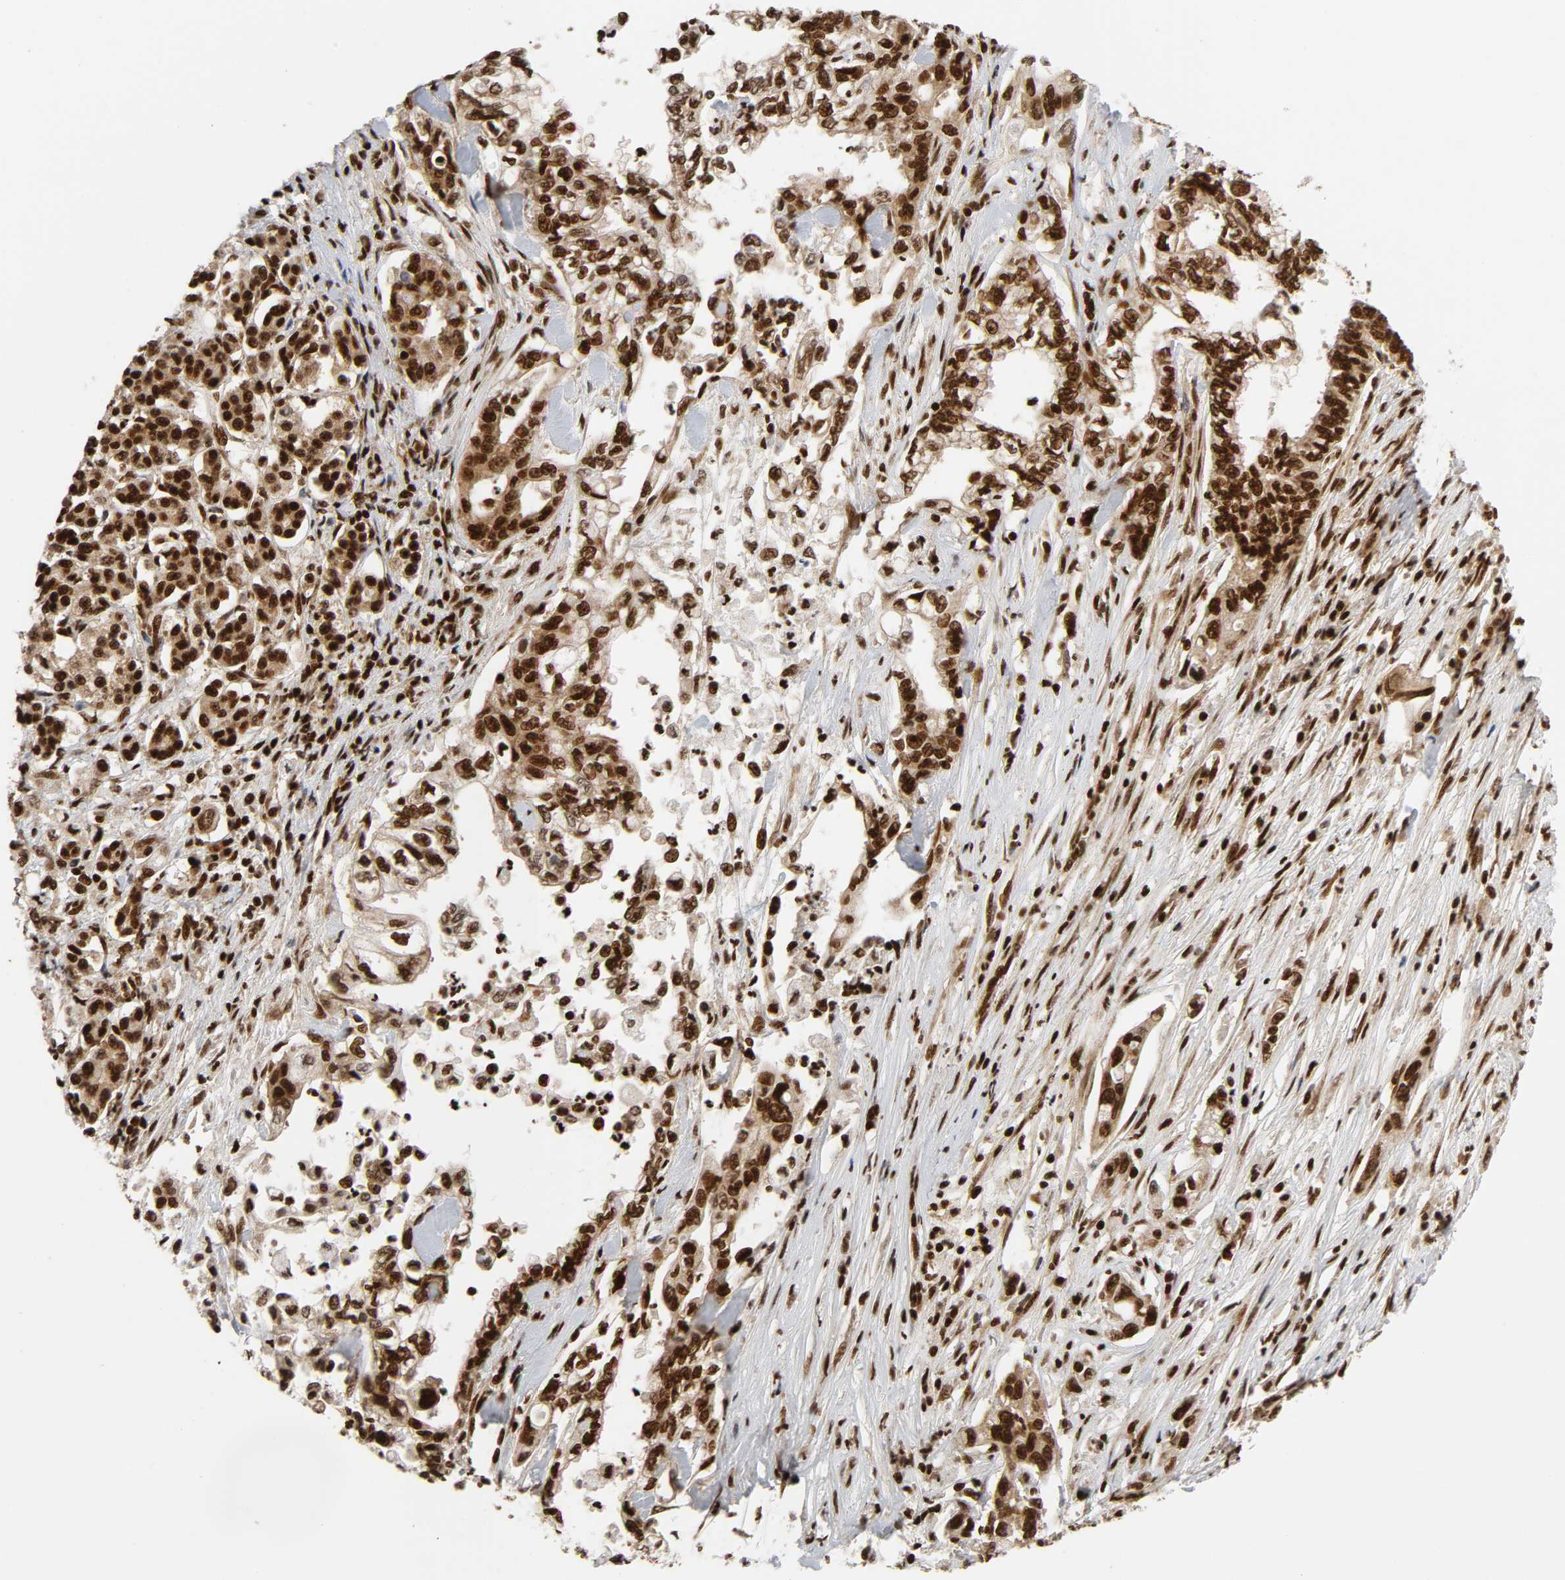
{"staining": {"intensity": "strong", "quantity": ">75%", "location": "nuclear"}, "tissue": "pancreatic cancer", "cell_type": "Tumor cells", "image_type": "cancer", "snomed": [{"axis": "morphology", "description": "Normal tissue, NOS"}, {"axis": "topography", "description": "Pancreas"}], "caption": "Human pancreatic cancer stained for a protein (brown) demonstrates strong nuclear positive positivity in about >75% of tumor cells.", "gene": "NFYB", "patient": {"sex": "male", "age": 42}}